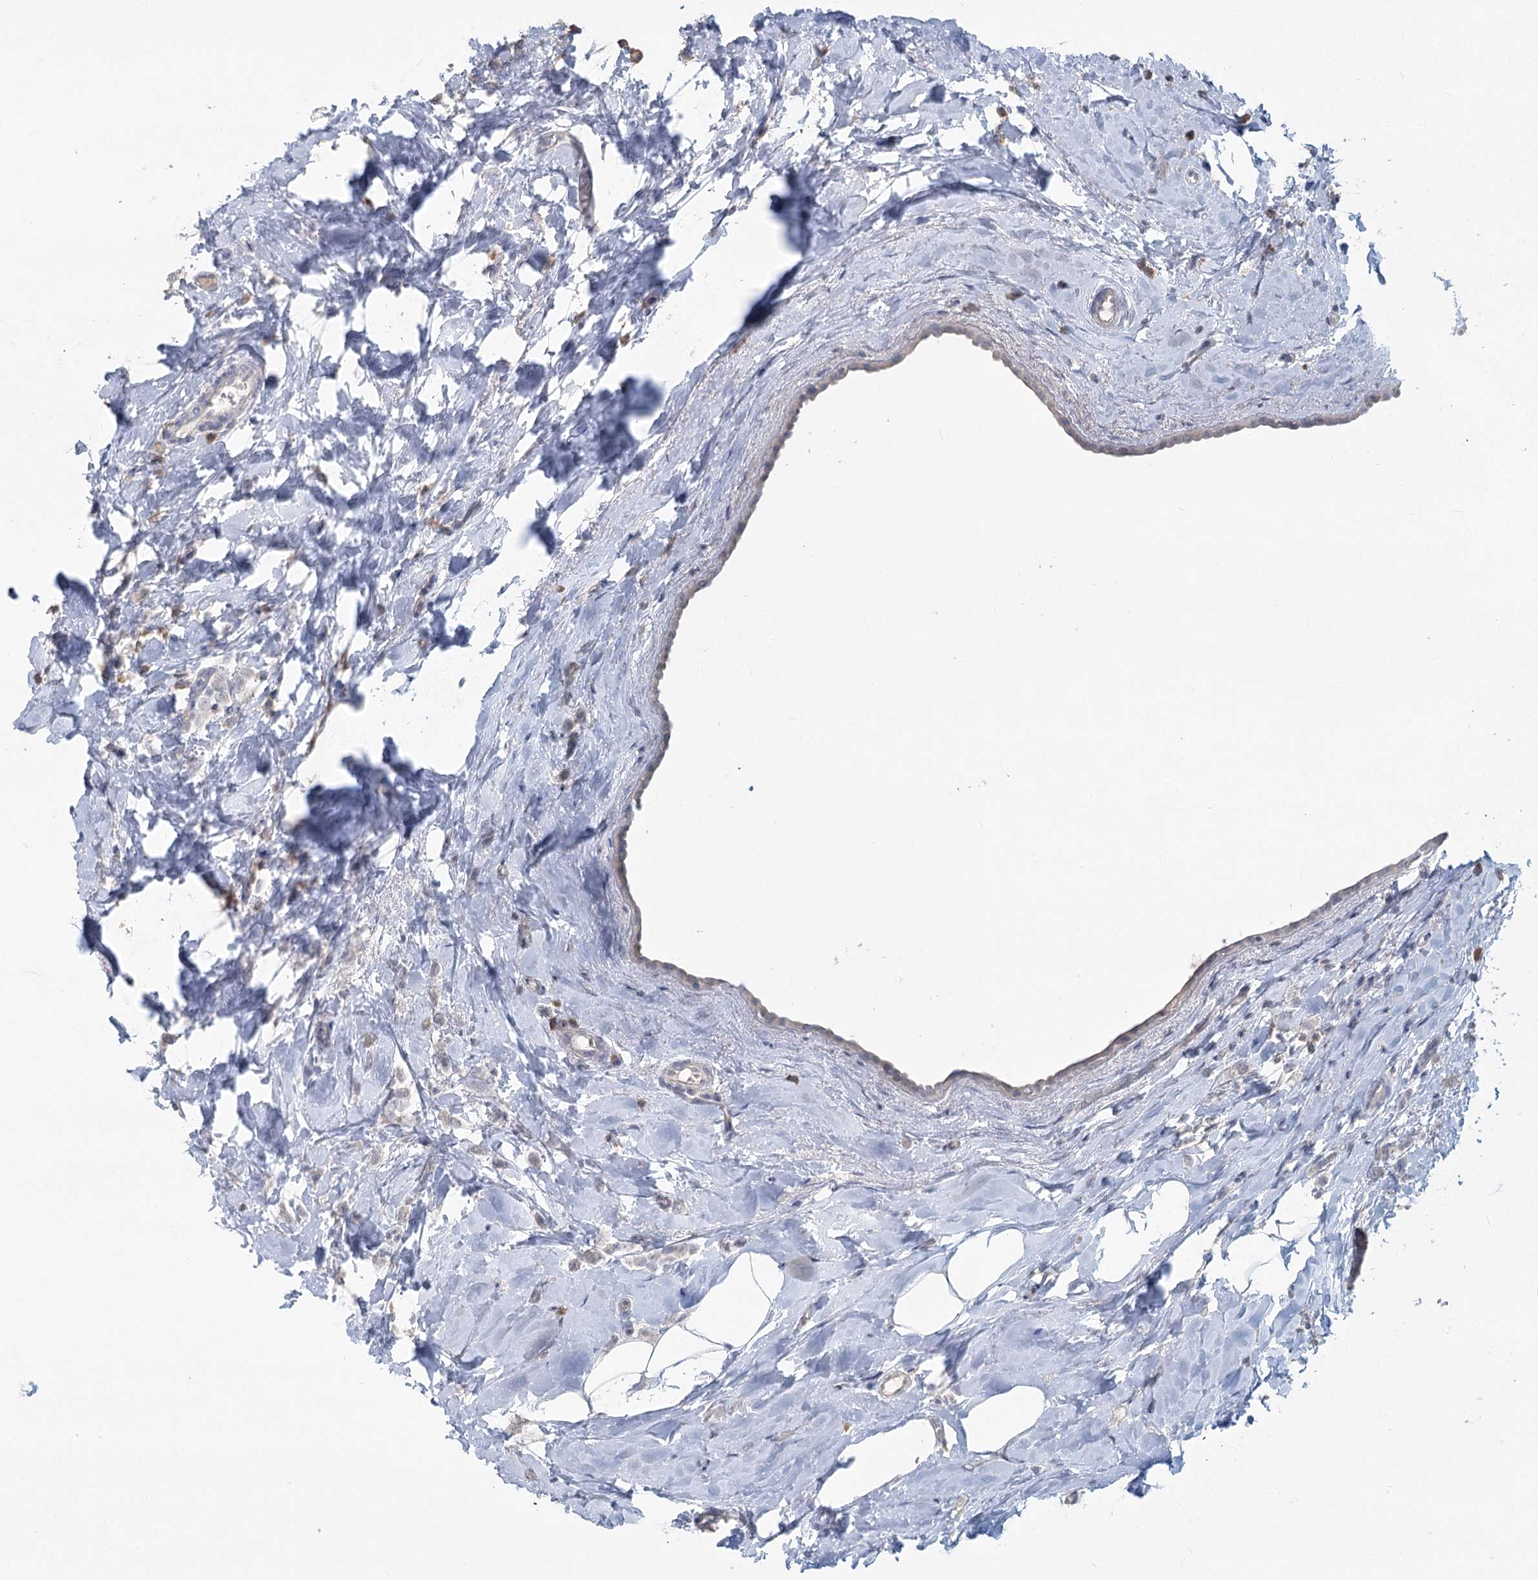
{"staining": {"intensity": "negative", "quantity": "none", "location": "none"}, "tissue": "breast cancer", "cell_type": "Tumor cells", "image_type": "cancer", "snomed": [{"axis": "morphology", "description": "Lobular carcinoma"}, {"axis": "topography", "description": "Breast"}], "caption": "This is an immunohistochemistry (IHC) histopathology image of breast lobular carcinoma. There is no positivity in tumor cells.", "gene": "SLC9A3", "patient": {"sex": "female", "age": 47}}